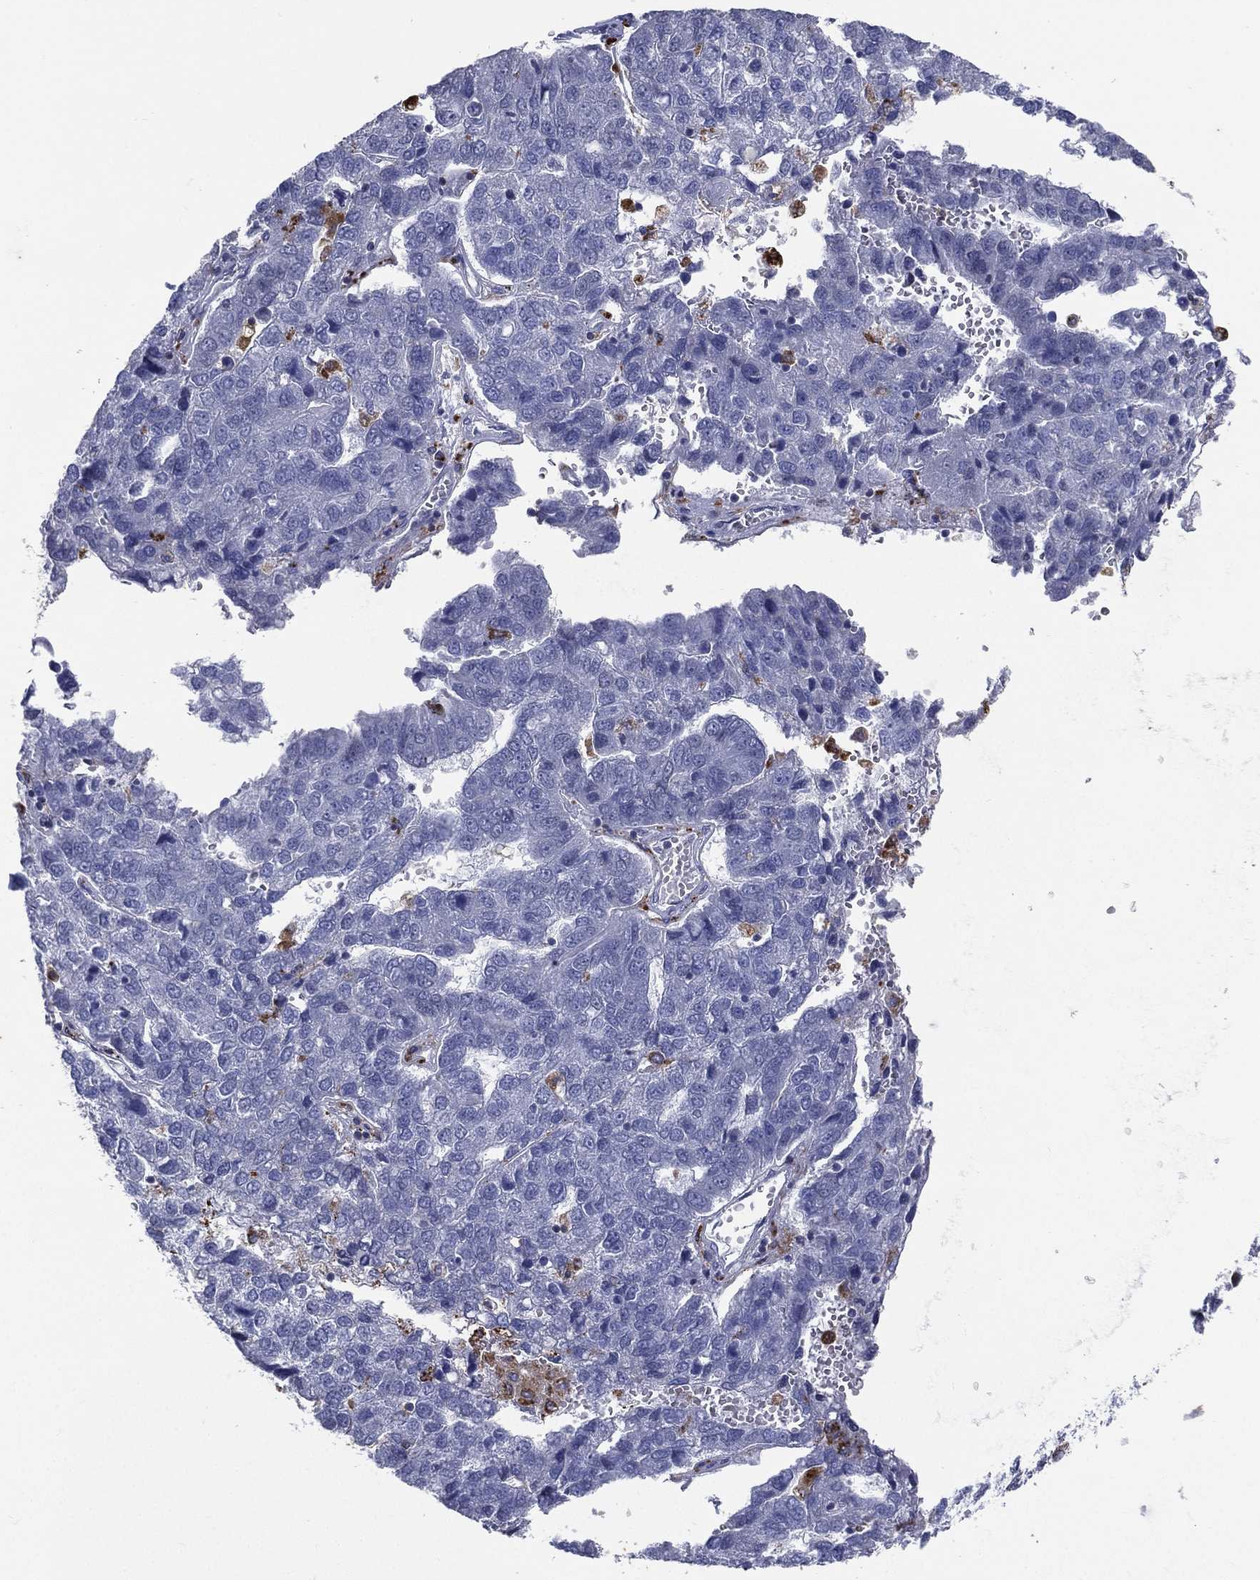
{"staining": {"intensity": "negative", "quantity": "none", "location": "none"}, "tissue": "pancreatic cancer", "cell_type": "Tumor cells", "image_type": "cancer", "snomed": [{"axis": "morphology", "description": "Adenocarcinoma, NOS"}, {"axis": "topography", "description": "Pancreas"}], "caption": "Immunohistochemistry (IHC) histopathology image of human pancreatic adenocarcinoma stained for a protein (brown), which demonstrates no expression in tumor cells. (DAB immunohistochemistry visualized using brightfield microscopy, high magnification).", "gene": "EVI2B", "patient": {"sex": "female", "age": 61}}